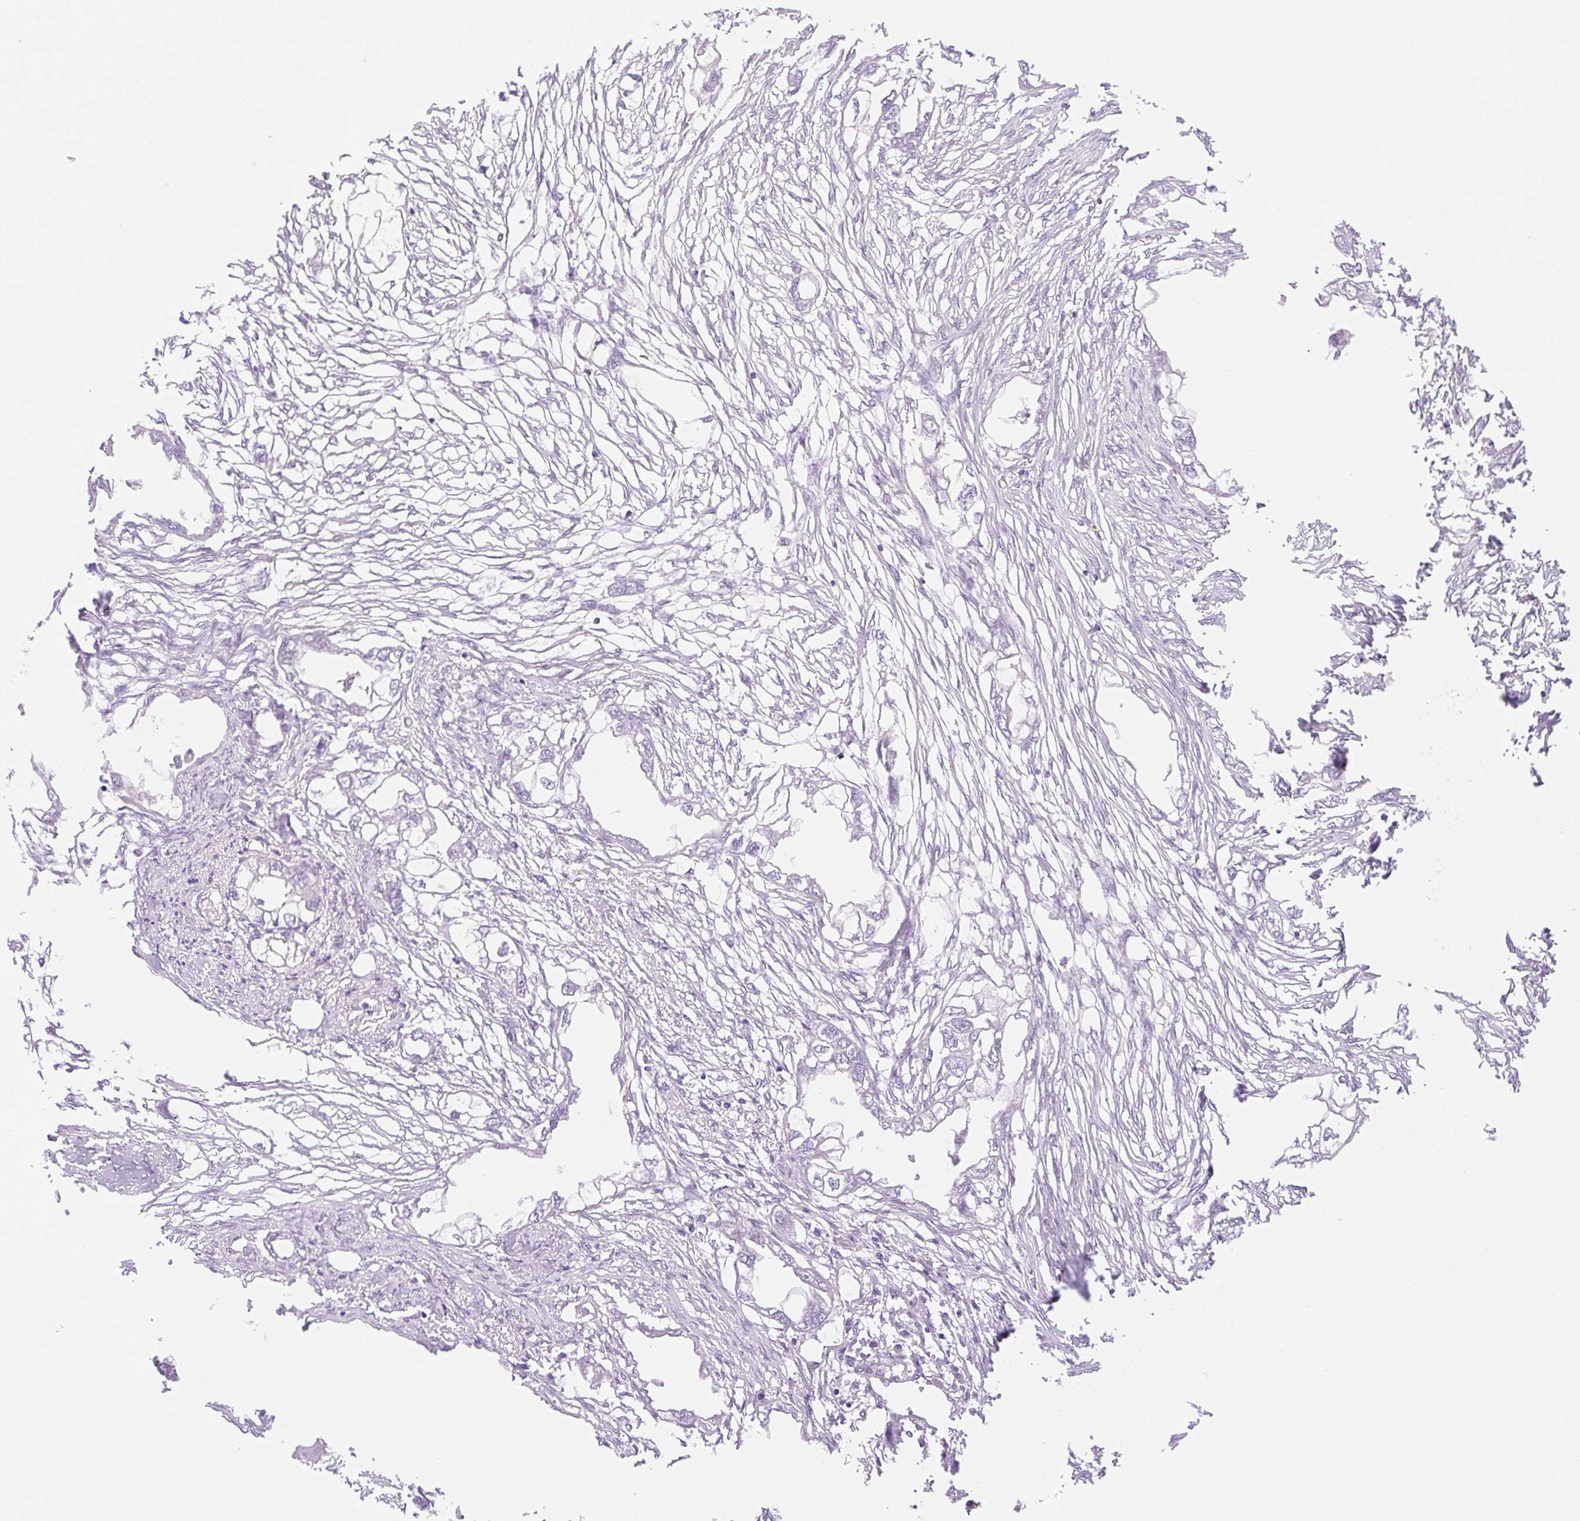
{"staining": {"intensity": "negative", "quantity": "none", "location": "none"}, "tissue": "endometrial cancer", "cell_type": "Tumor cells", "image_type": "cancer", "snomed": [{"axis": "morphology", "description": "Adenocarcinoma, NOS"}, {"axis": "morphology", "description": "Adenocarcinoma, metastatic, NOS"}, {"axis": "topography", "description": "Adipose tissue"}, {"axis": "topography", "description": "Endometrium"}], "caption": "The image reveals no significant expression in tumor cells of endometrial metastatic adenocarcinoma.", "gene": "NLRP5", "patient": {"sex": "female", "age": 67}}